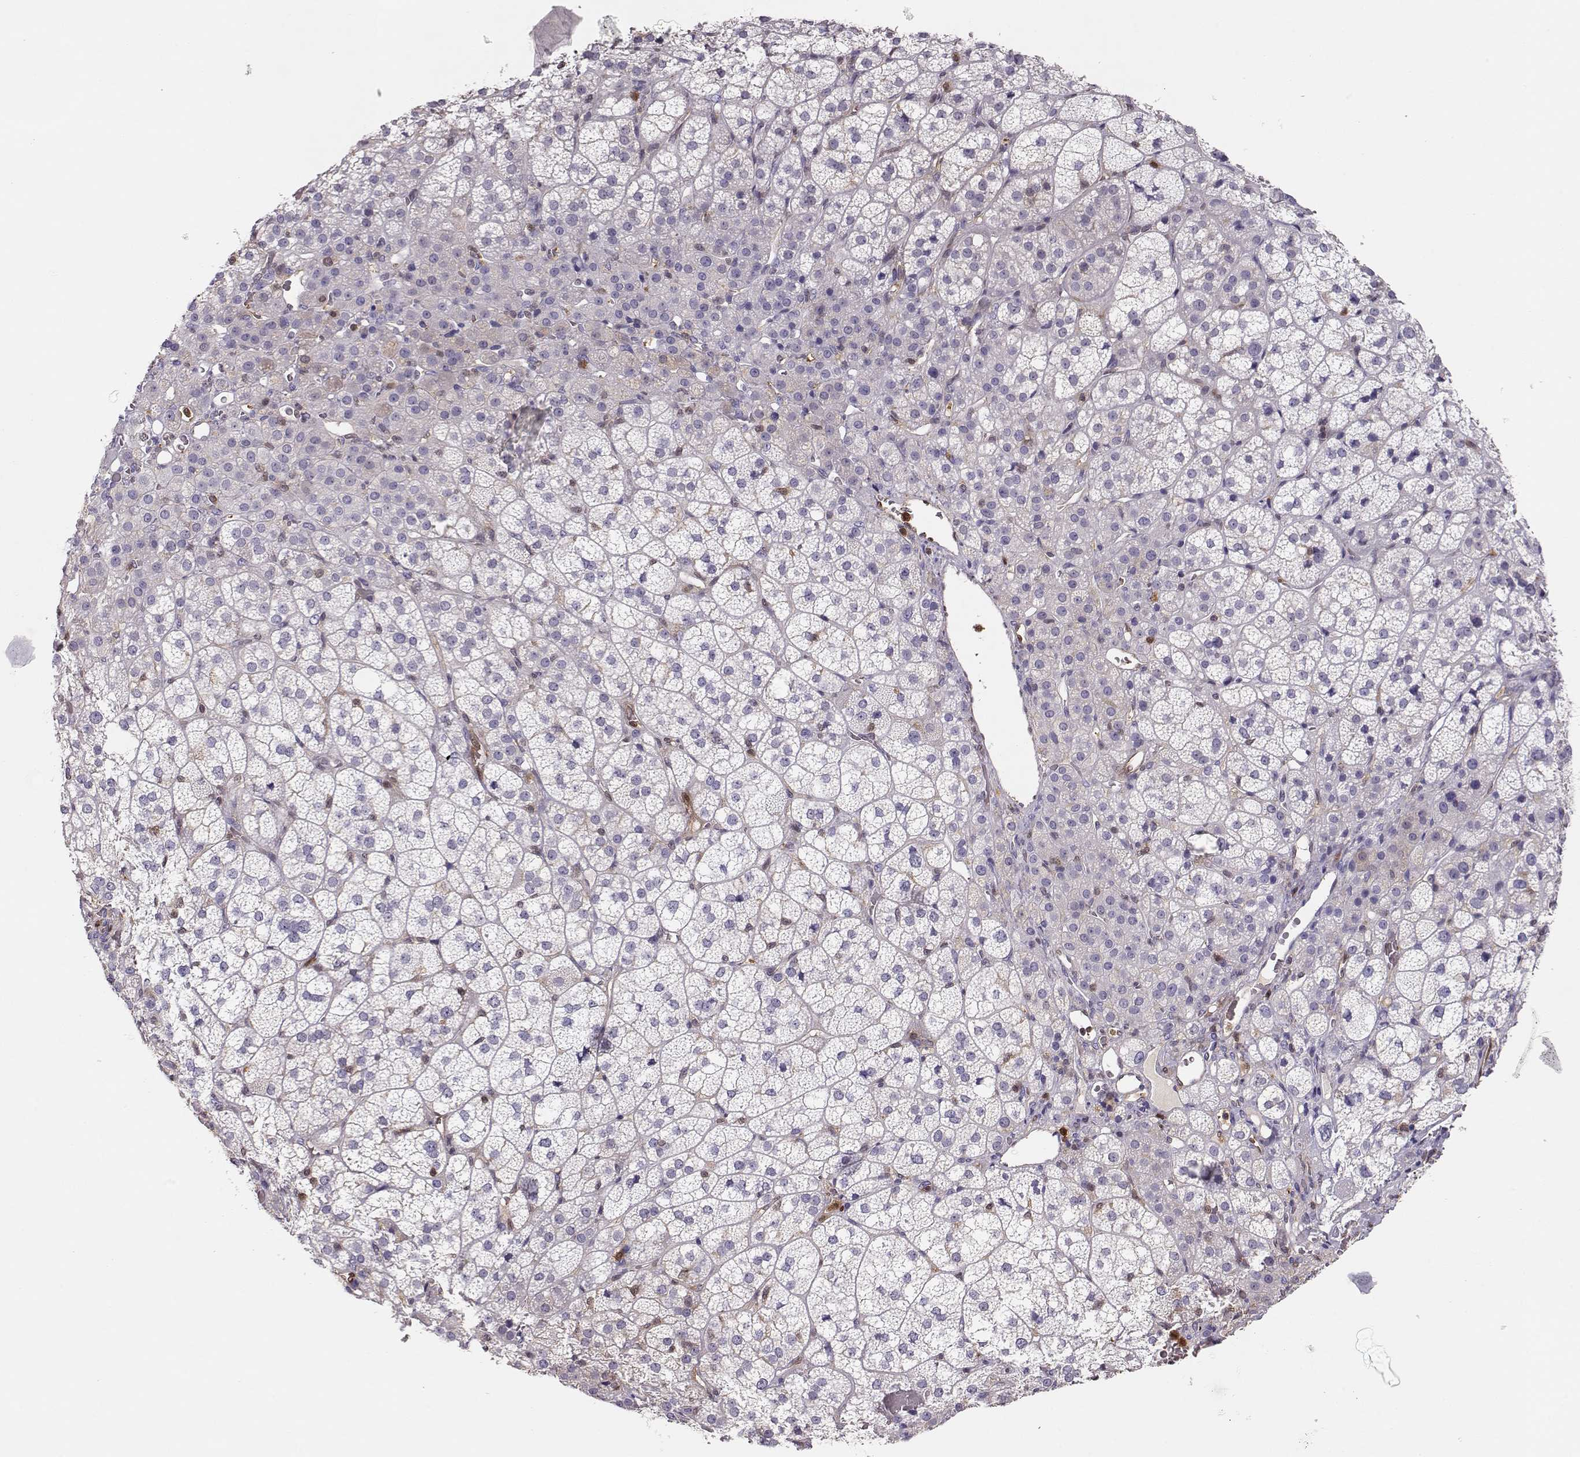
{"staining": {"intensity": "negative", "quantity": "none", "location": "none"}, "tissue": "adrenal gland", "cell_type": "Glandular cells", "image_type": "normal", "snomed": [{"axis": "morphology", "description": "Normal tissue, NOS"}, {"axis": "topography", "description": "Adrenal gland"}], "caption": "Immunohistochemistry (IHC) photomicrograph of normal adrenal gland: human adrenal gland stained with DAB displays no significant protein positivity in glandular cells.", "gene": "PNP", "patient": {"sex": "female", "age": 60}}